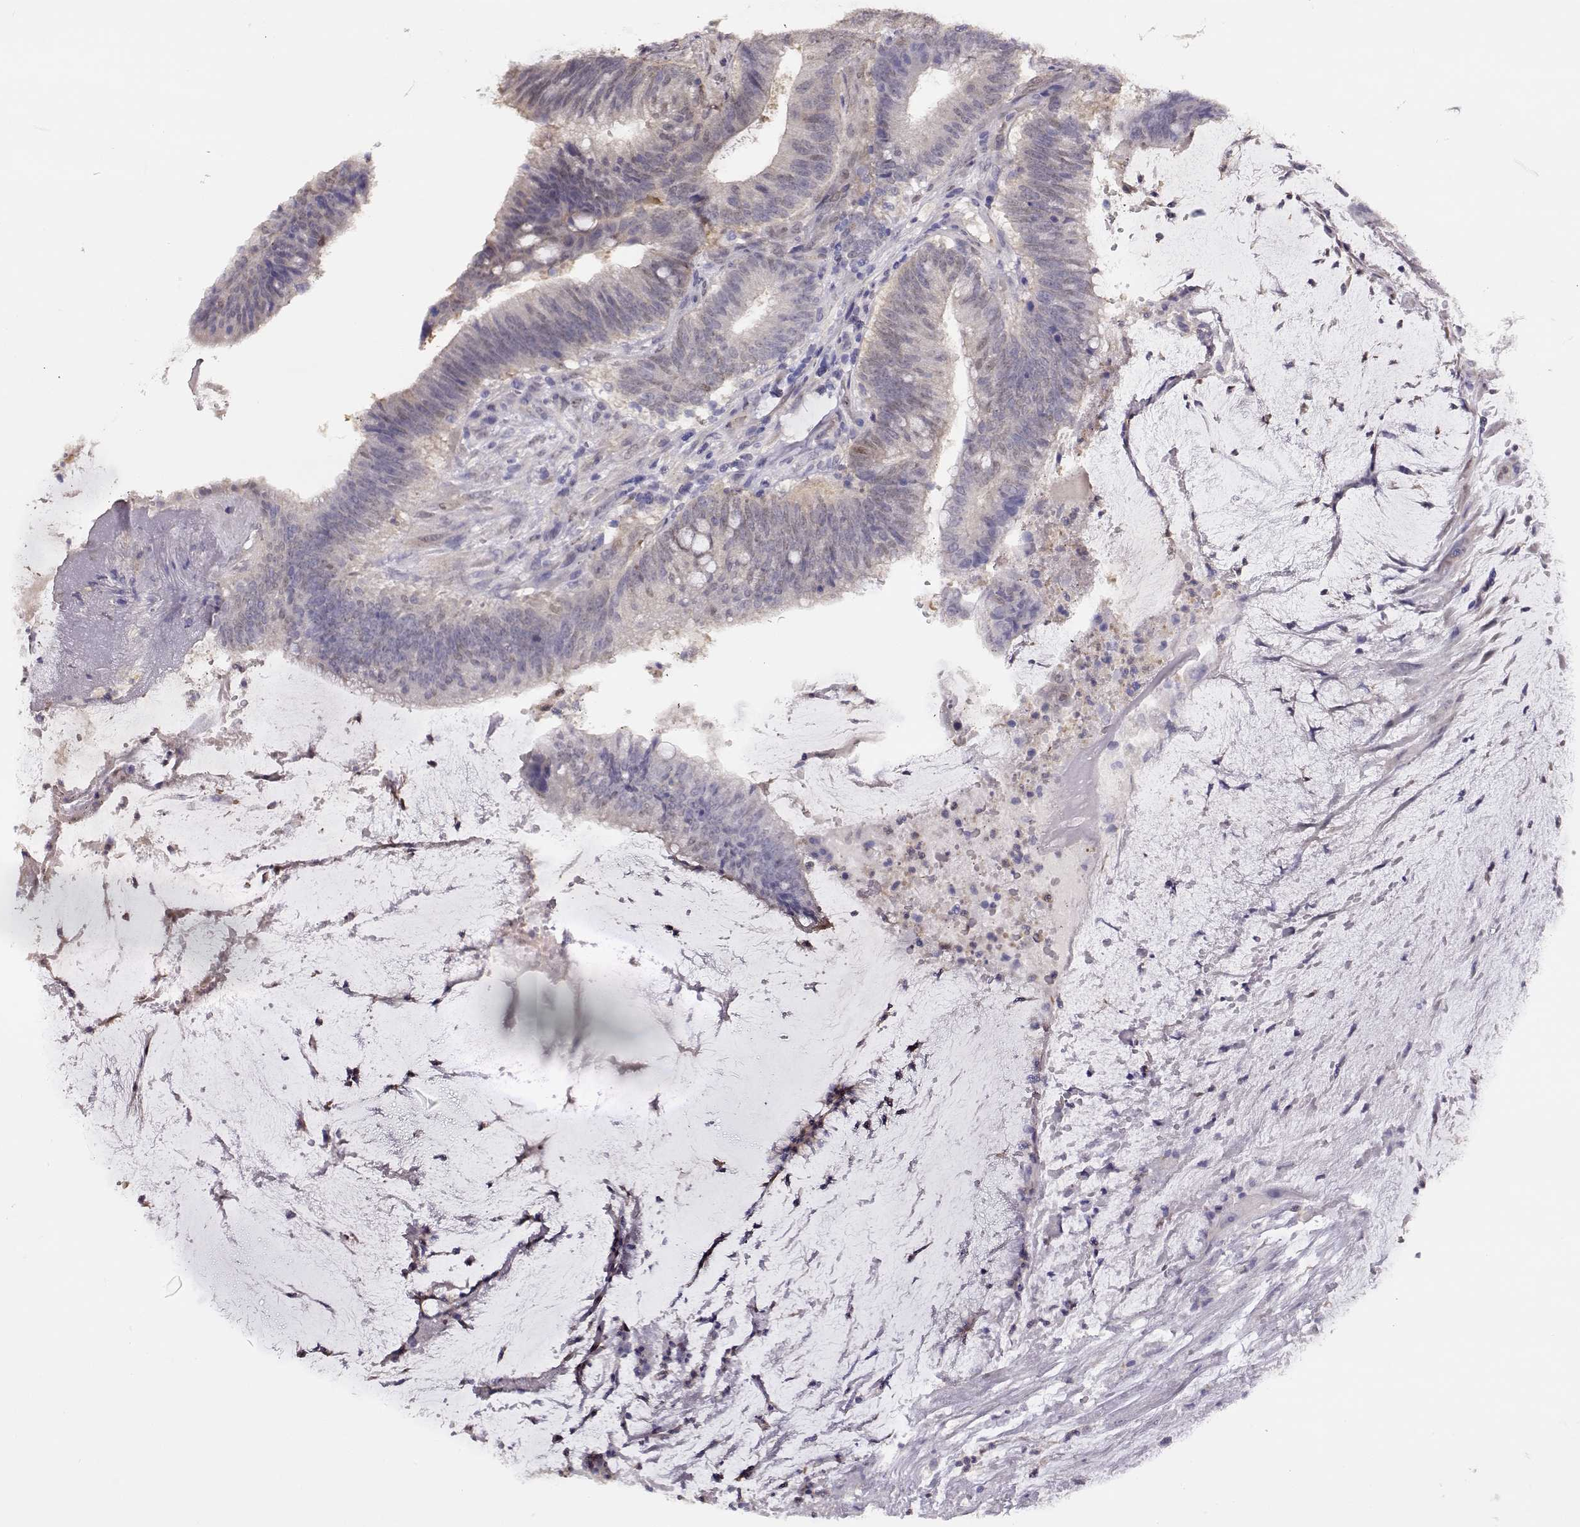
{"staining": {"intensity": "negative", "quantity": "none", "location": "none"}, "tissue": "colorectal cancer", "cell_type": "Tumor cells", "image_type": "cancer", "snomed": [{"axis": "morphology", "description": "Adenocarcinoma, NOS"}, {"axis": "topography", "description": "Colon"}], "caption": "Tumor cells show no significant expression in colorectal cancer.", "gene": "CCR8", "patient": {"sex": "female", "age": 43}}